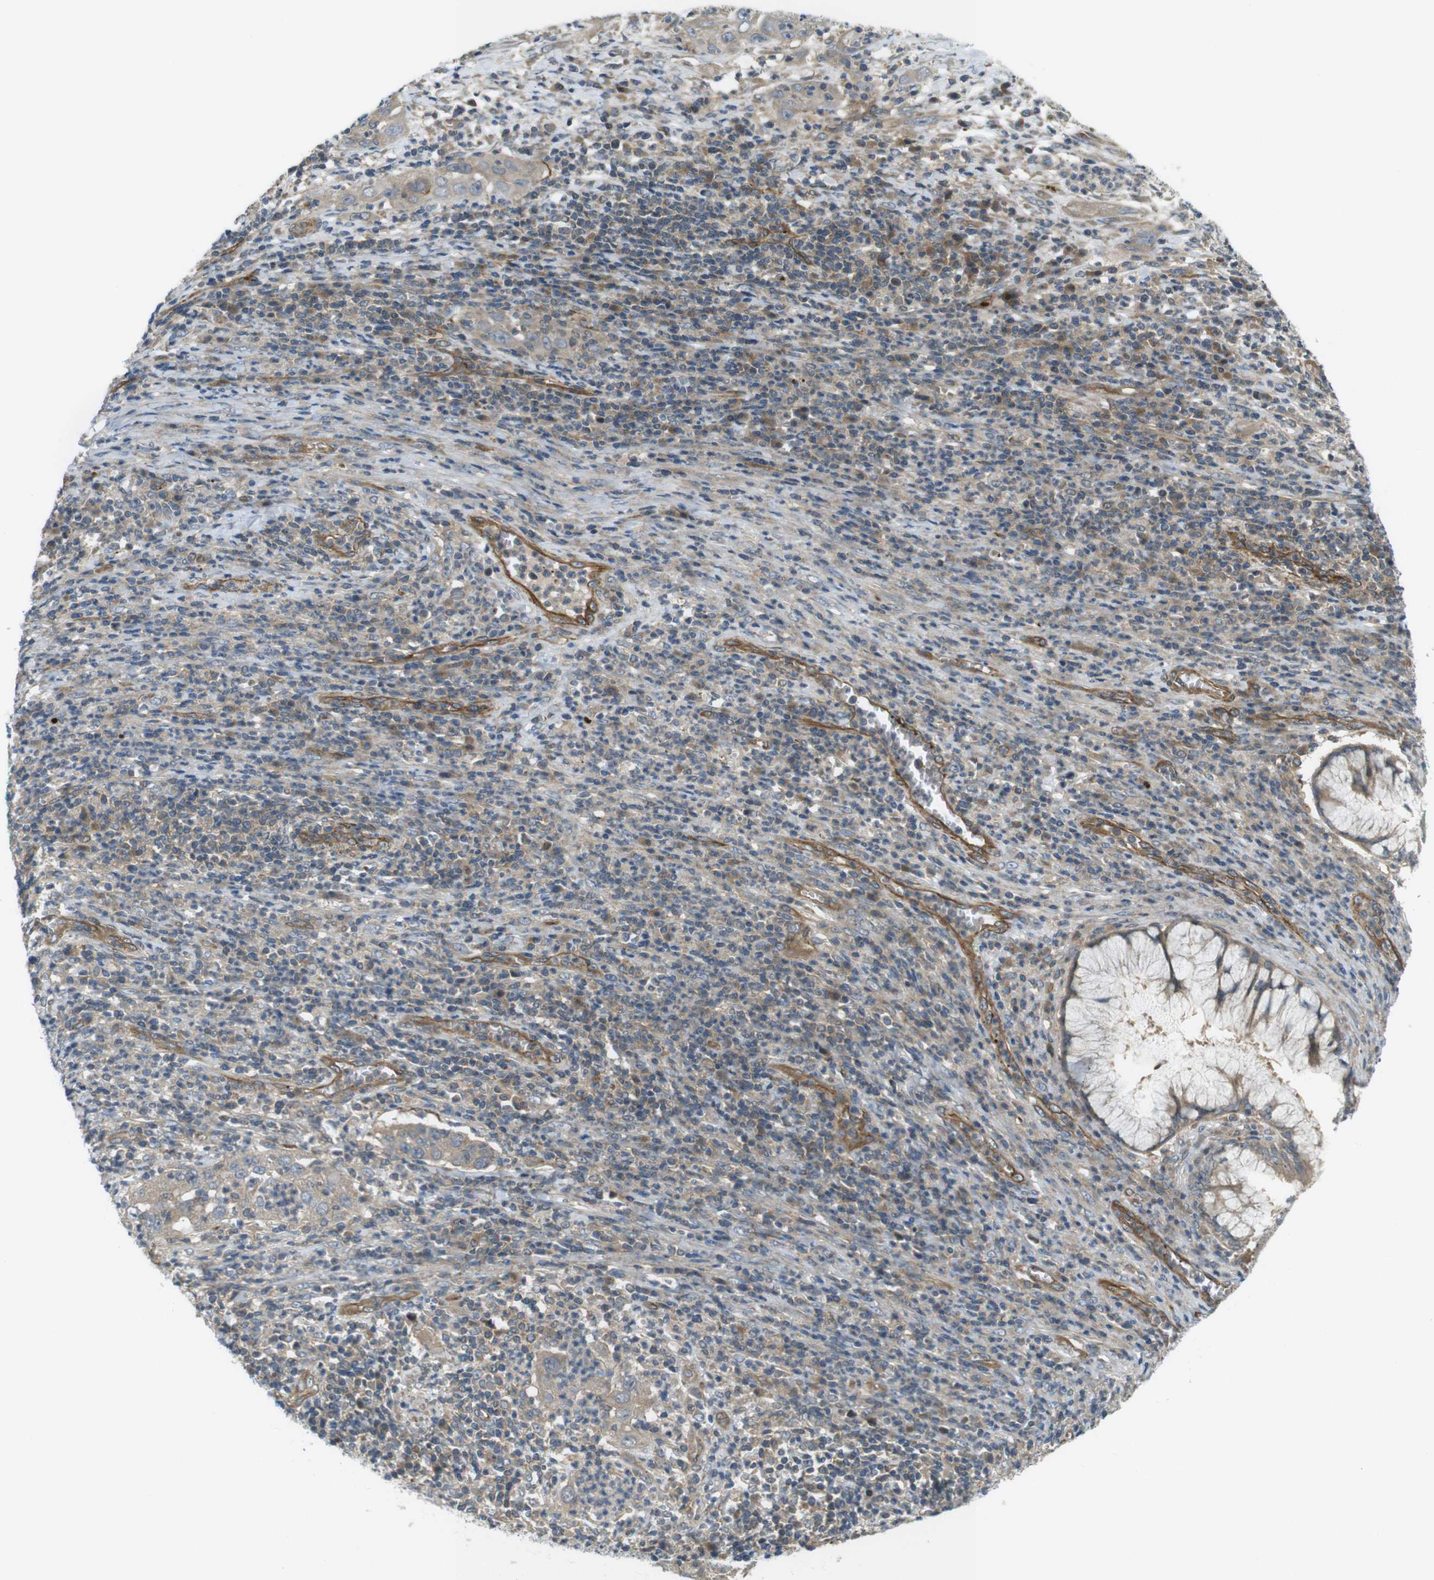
{"staining": {"intensity": "moderate", "quantity": ">75%", "location": "cytoplasmic/membranous"}, "tissue": "cervical cancer", "cell_type": "Tumor cells", "image_type": "cancer", "snomed": [{"axis": "morphology", "description": "Squamous cell carcinoma, NOS"}, {"axis": "topography", "description": "Cervix"}], "caption": "A micrograph of human squamous cell carcinoma (cervical) stained for a protein shows moderate cytoplasmic/membranous brown staining in tumor cells.", "gene": "TSC1", "patient": {"sex": "female", "age": 32}}